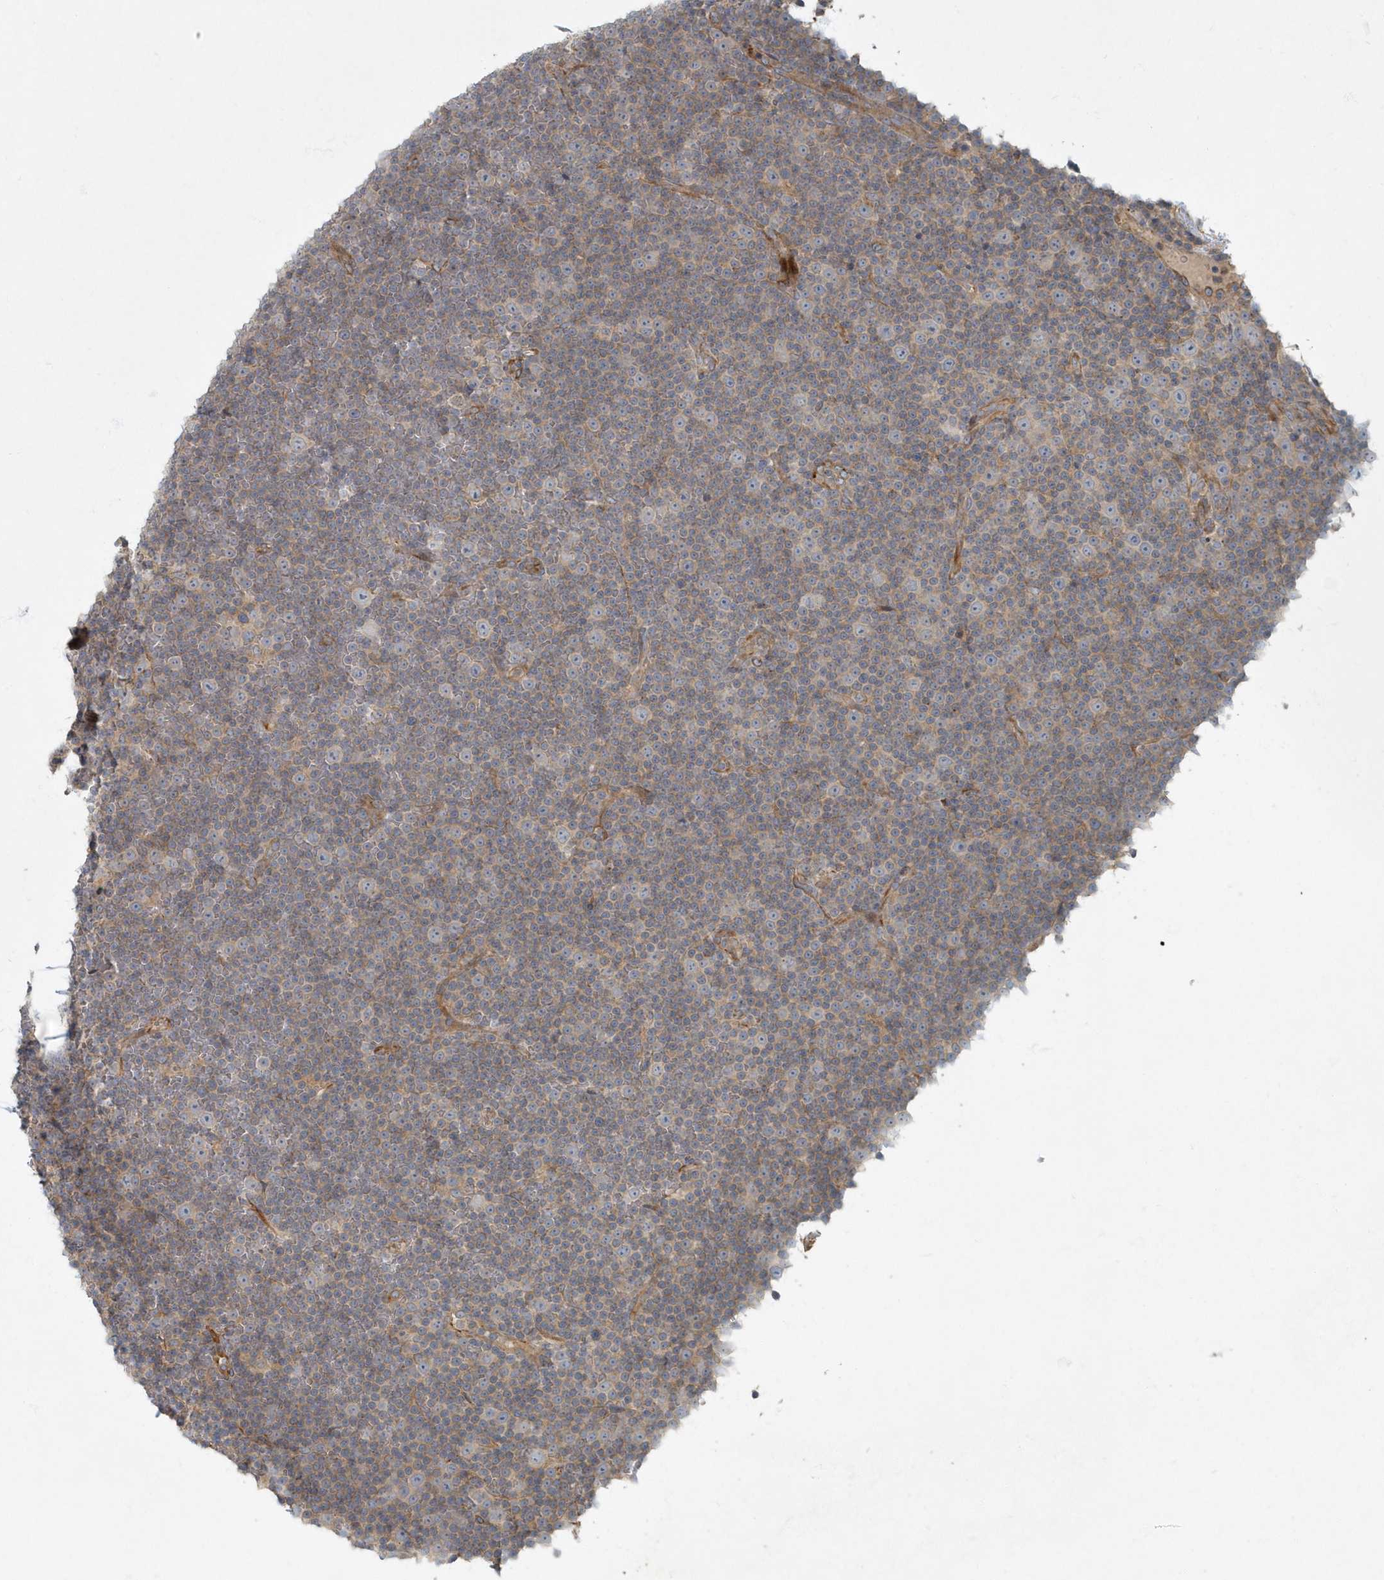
{"staining": {"intensity": "weak", "quantity": "<25%", "location": "cytoplasmic/membranous"}, "tissue": "lymphoma", "cell_type": "Tumor cells", "image_type": "cancer", "snomed": [{"axis": "morphology", "description": "Malignant lymphoma, non-Hodgkin's type, Low grade"}, {"axis": "topography", "description": "Lymph node"}], "caption": "Tumor cells are negative for brown protein staining in lymphoma.", "gene": "ARHGEF38", "patient": {"sex": "female", "age": 67}}